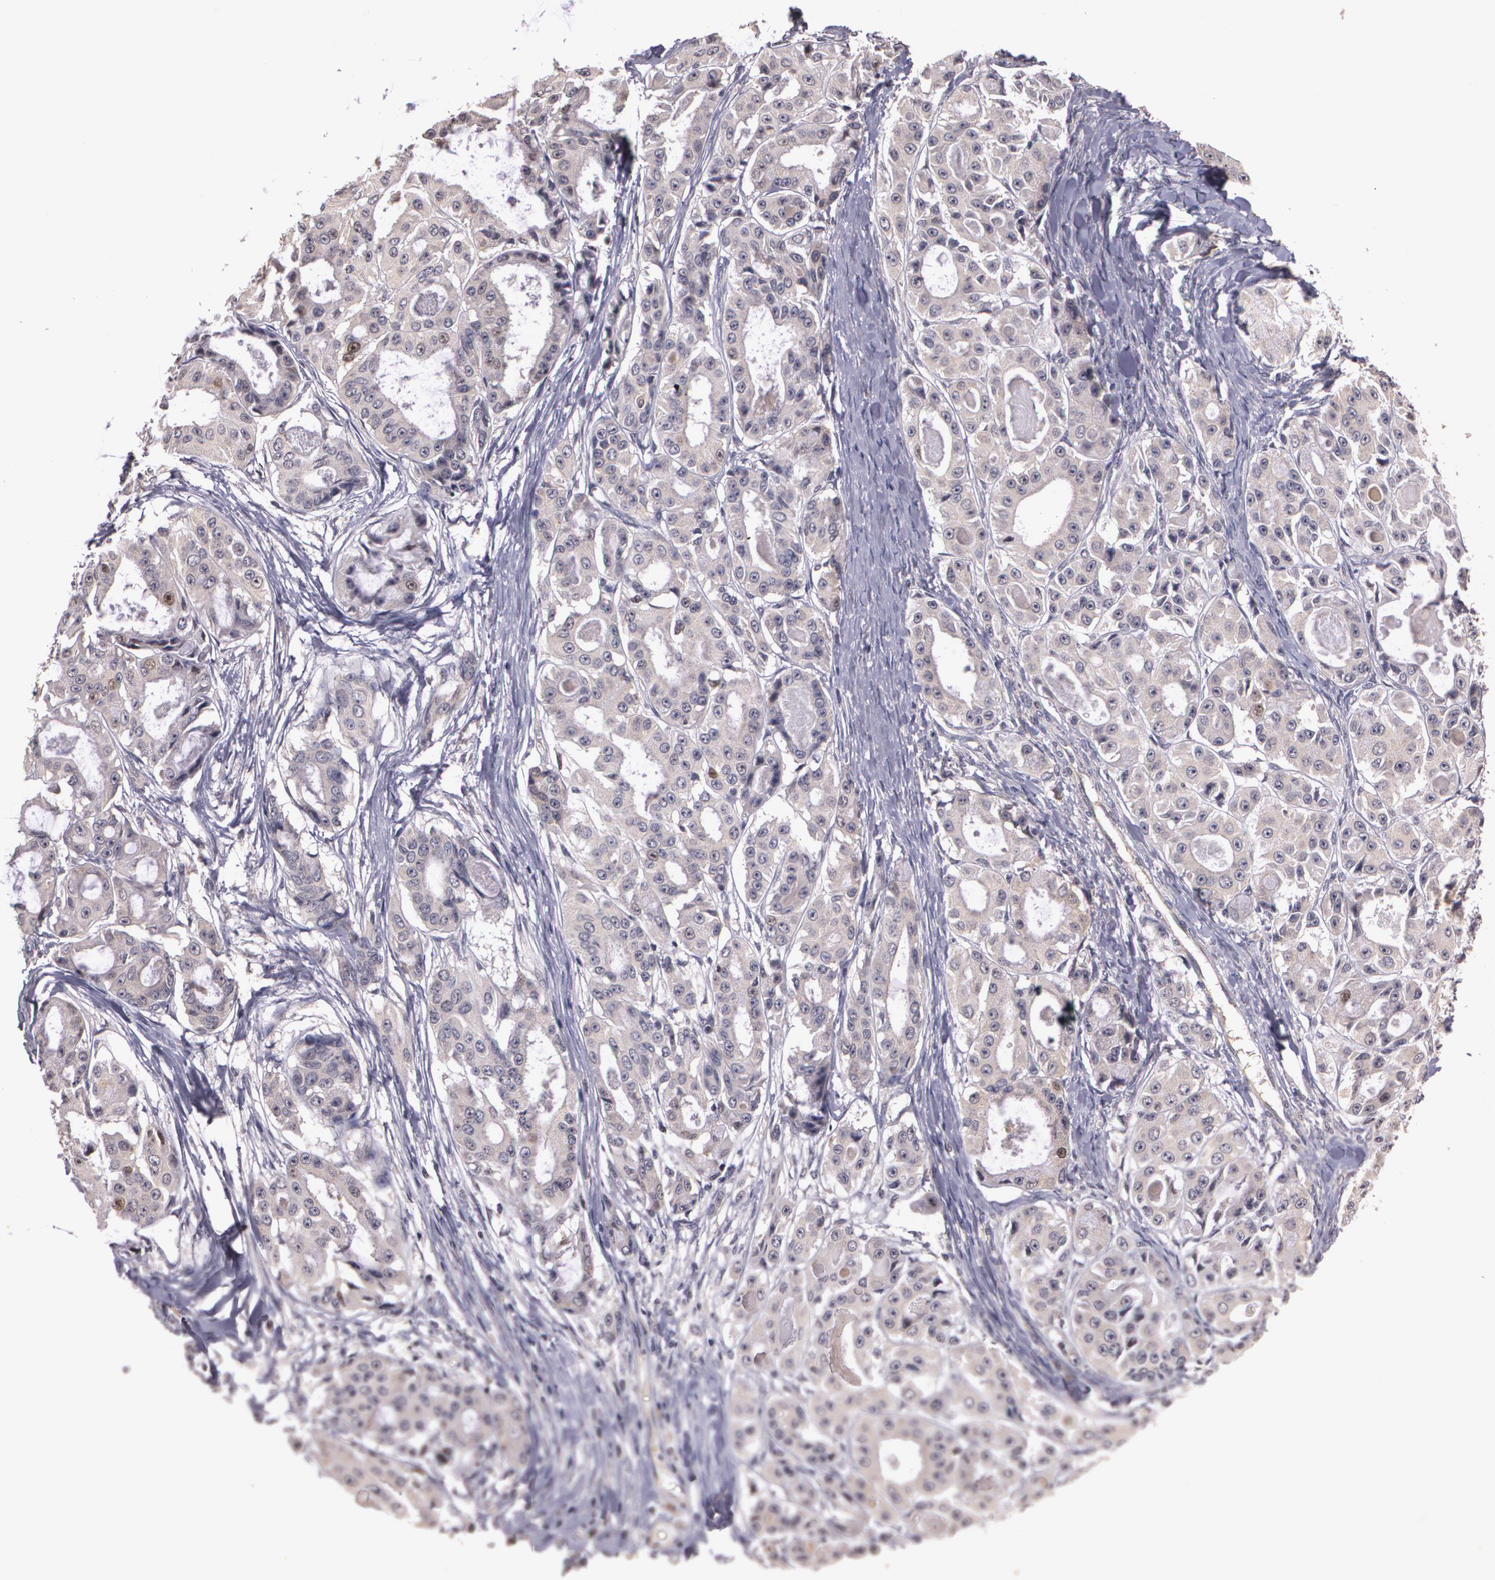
{"staining": {"intensity": "weak", "quantity": "<25%", "location": "nuclear"}, "tissue": "ovarian cancer", "cell_type": "Tumor cells", "image_type": "cancer", "snomed": [{"axis": "morphology", "description": "Carcinoma, endometroid"}, {"axis": "topography", "description": "Ovary"}], "caption": "Endometroid carcinoma (ovarian) was stained to show a protein in brown. There is no significant staining in tumor cells.", "gene": "BRCA1", "patient": {"sex": "female", "age": 61}}